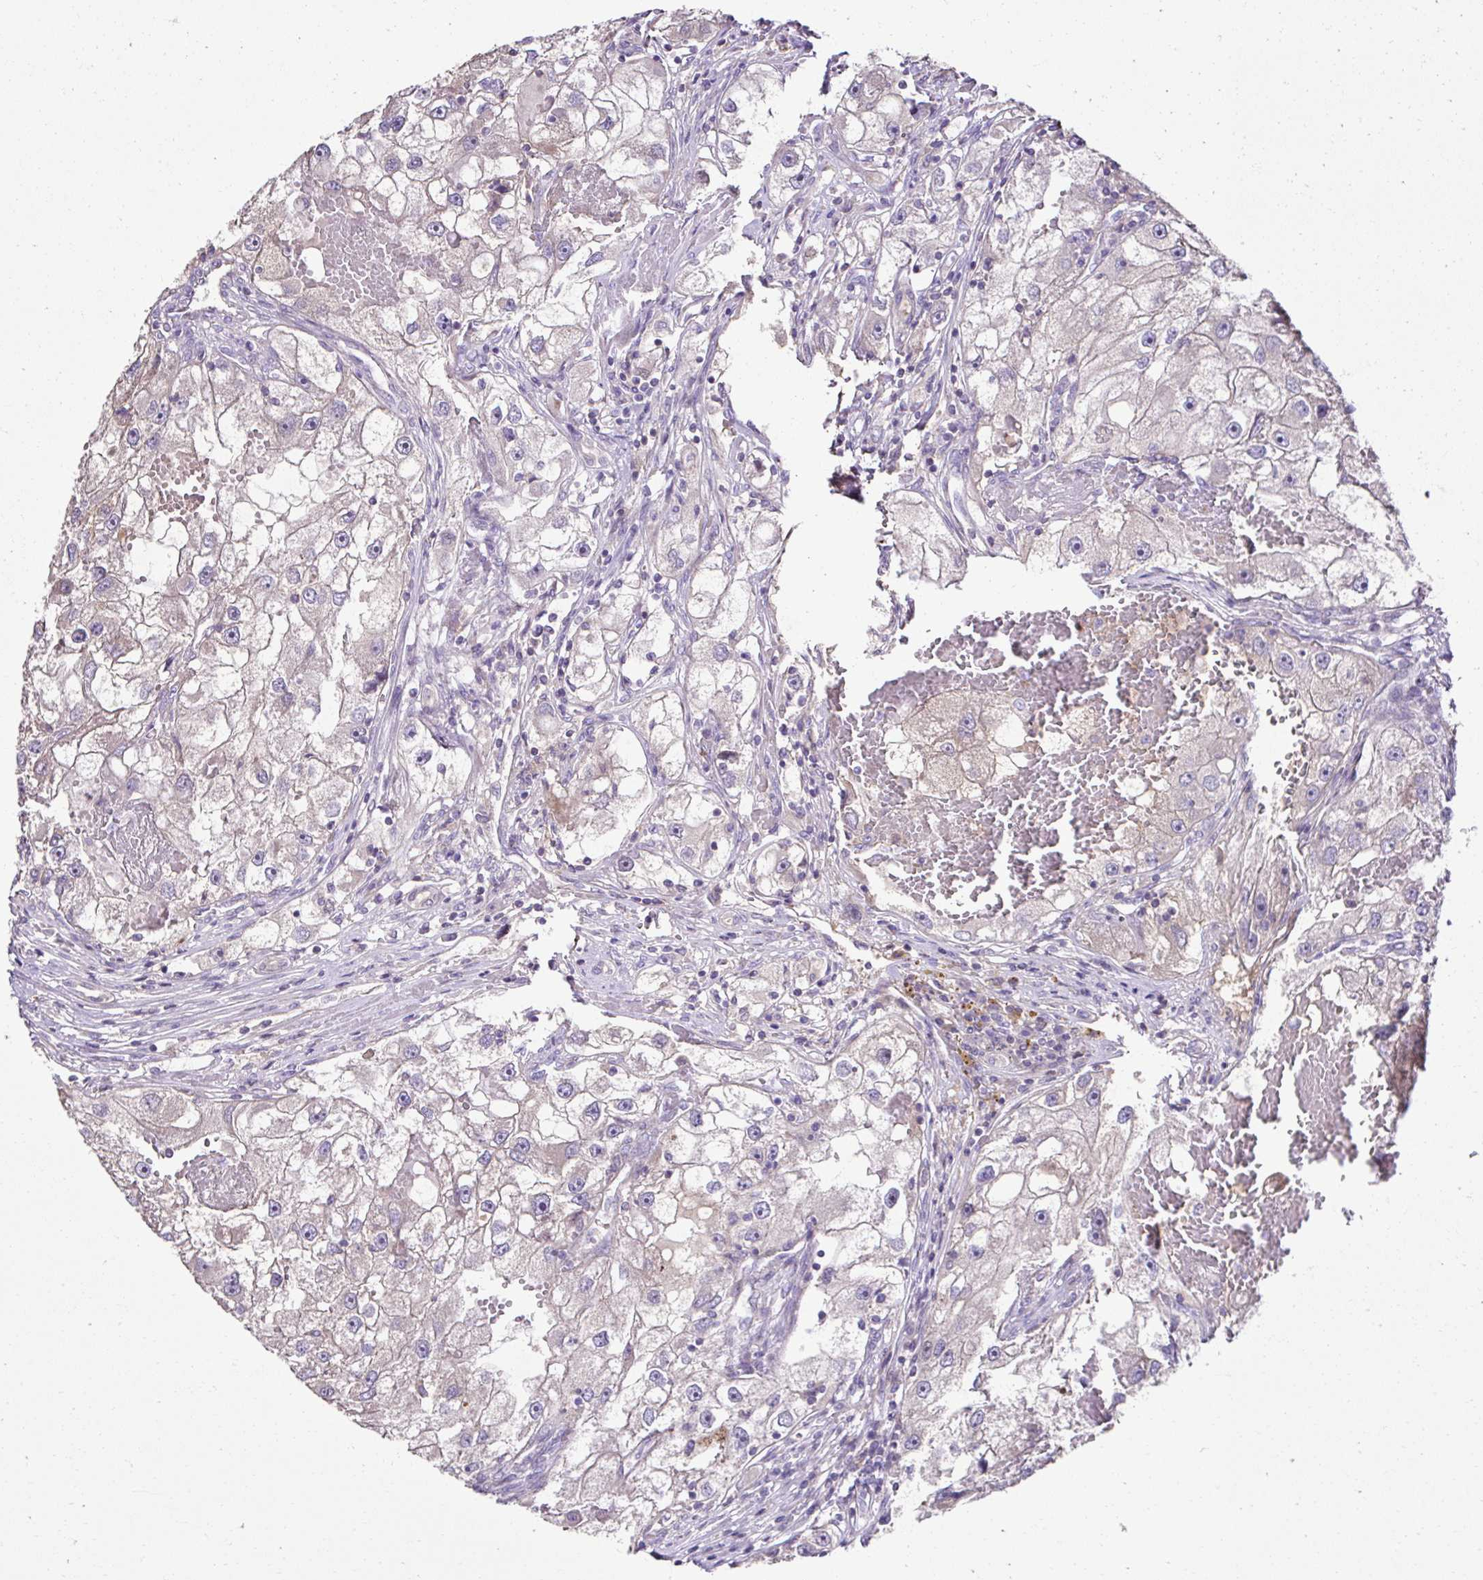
{"staining": {"intensity": "negative", "quantity": "none", "location": "none"}, "tissue": "renal cancer", "cell_type": "Tumor cells", "image_type": "cancer", "snomed": [{"axis": "morphology", "description": "Adenocarcinoma, NOS"}, {"axis": "topography", "description": "Kidney"}], "caption": "Immunohistochemistry (IHC) photomicrograph of renal cancer stained for a protein (brown), which shows no positivity in tumor cells.", "gene": "CCDC85C", "patient": {"sex": "male", "age": 63}}